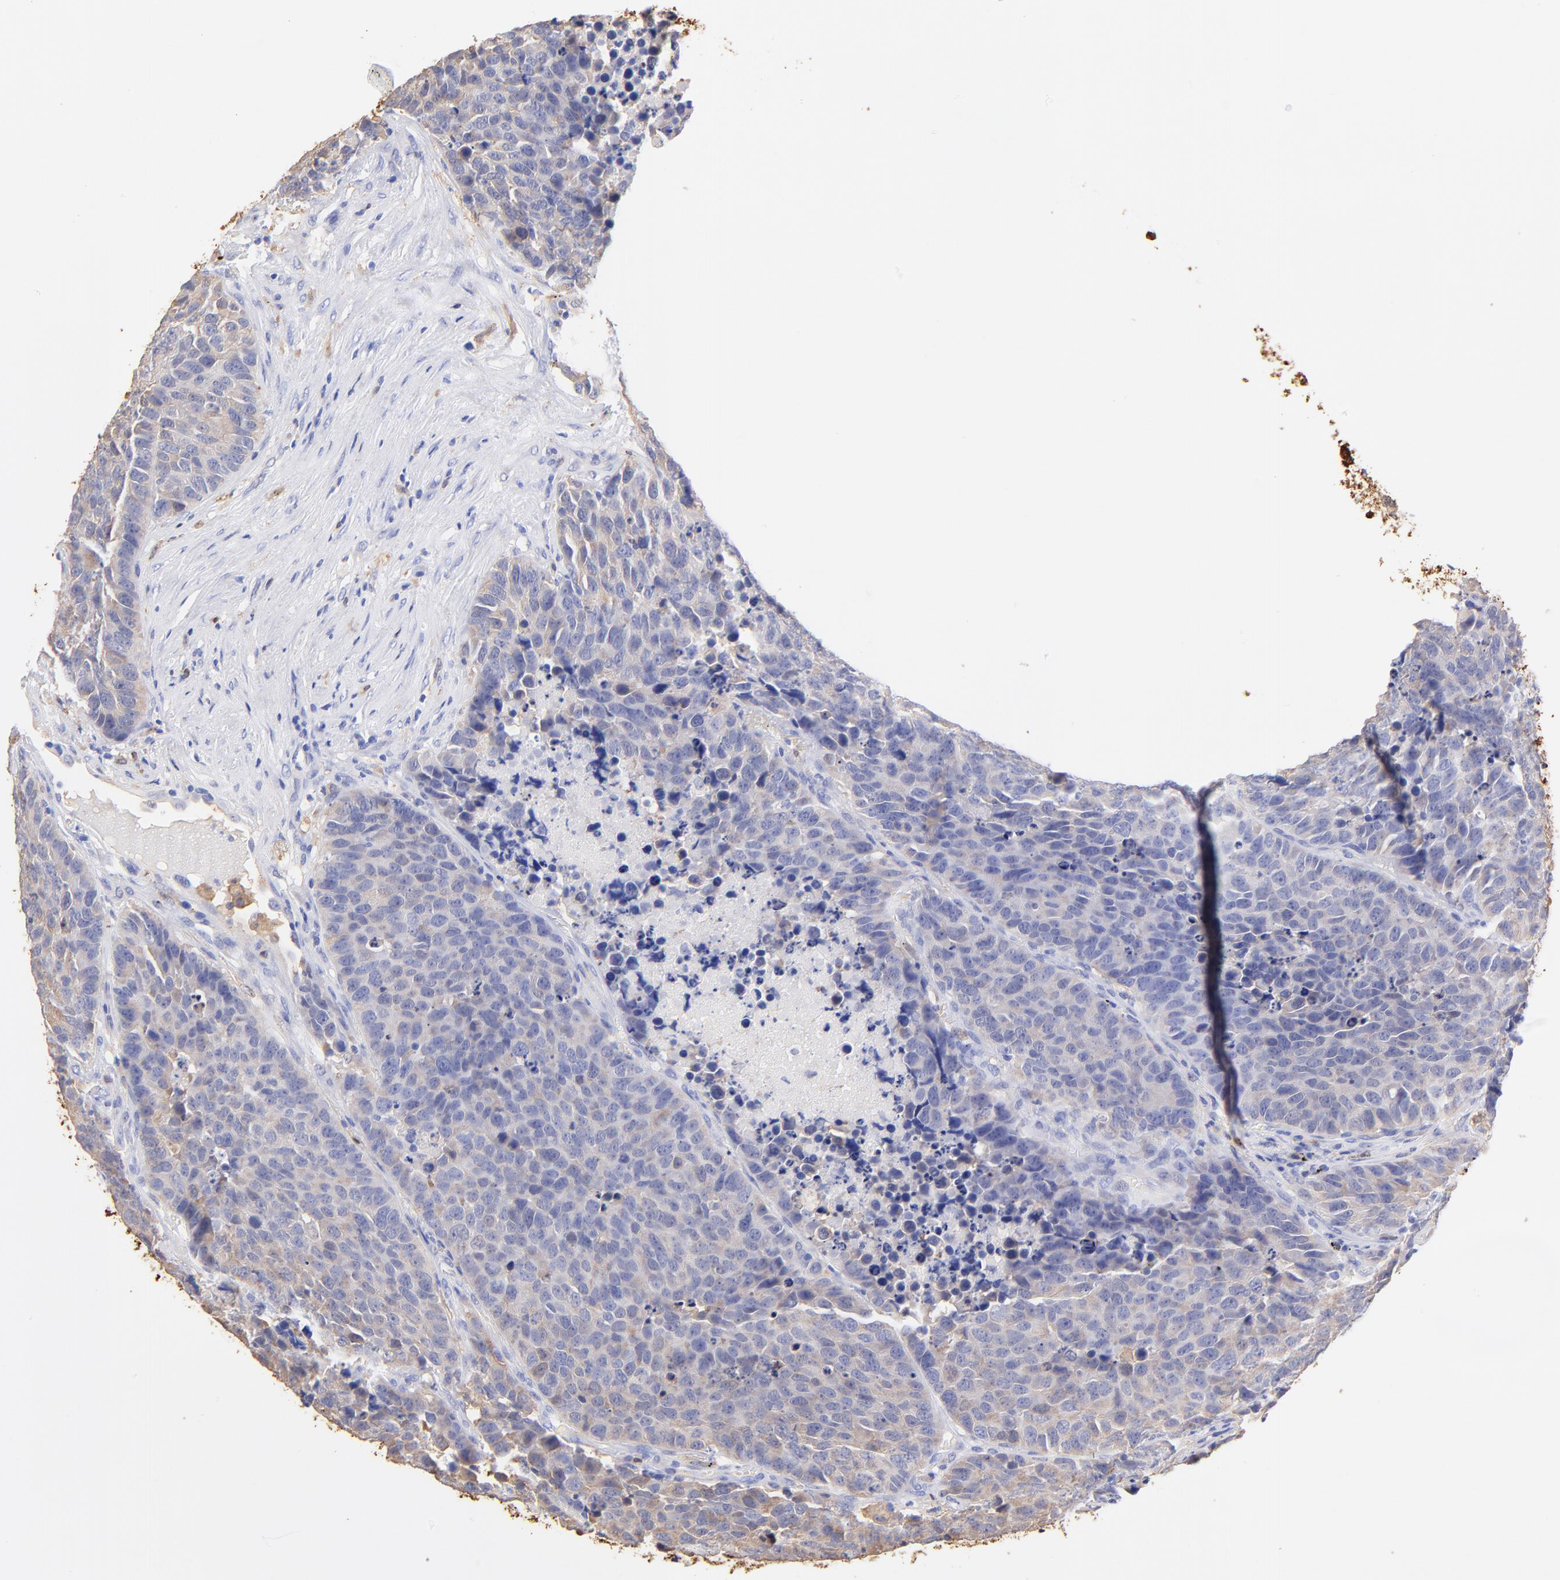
{"staining": {"intensity": "negative", "quantity": "none", "location": "none"}, "tissue": "carcinoid", "cell_type": "Tumor cells", "image_type": "cancer", "snomed": [{"axis": "morphology", "description": "Carcinoid, malignant, NOS"}, {"axis": "topography", "description": "Lung"}], "caption": "Immunohistochemistry (IHC) photomicrograph of neoplastic tissue: human malignant carcinoid stained with DAB (3,3'-diaminobenzidine) displays no significant protein expression in tumor cells. (IHC, brightfield microscopy, high magnification).", "gene": "ALDH1A1", "patient": {"sex": "male", "age": 60}}